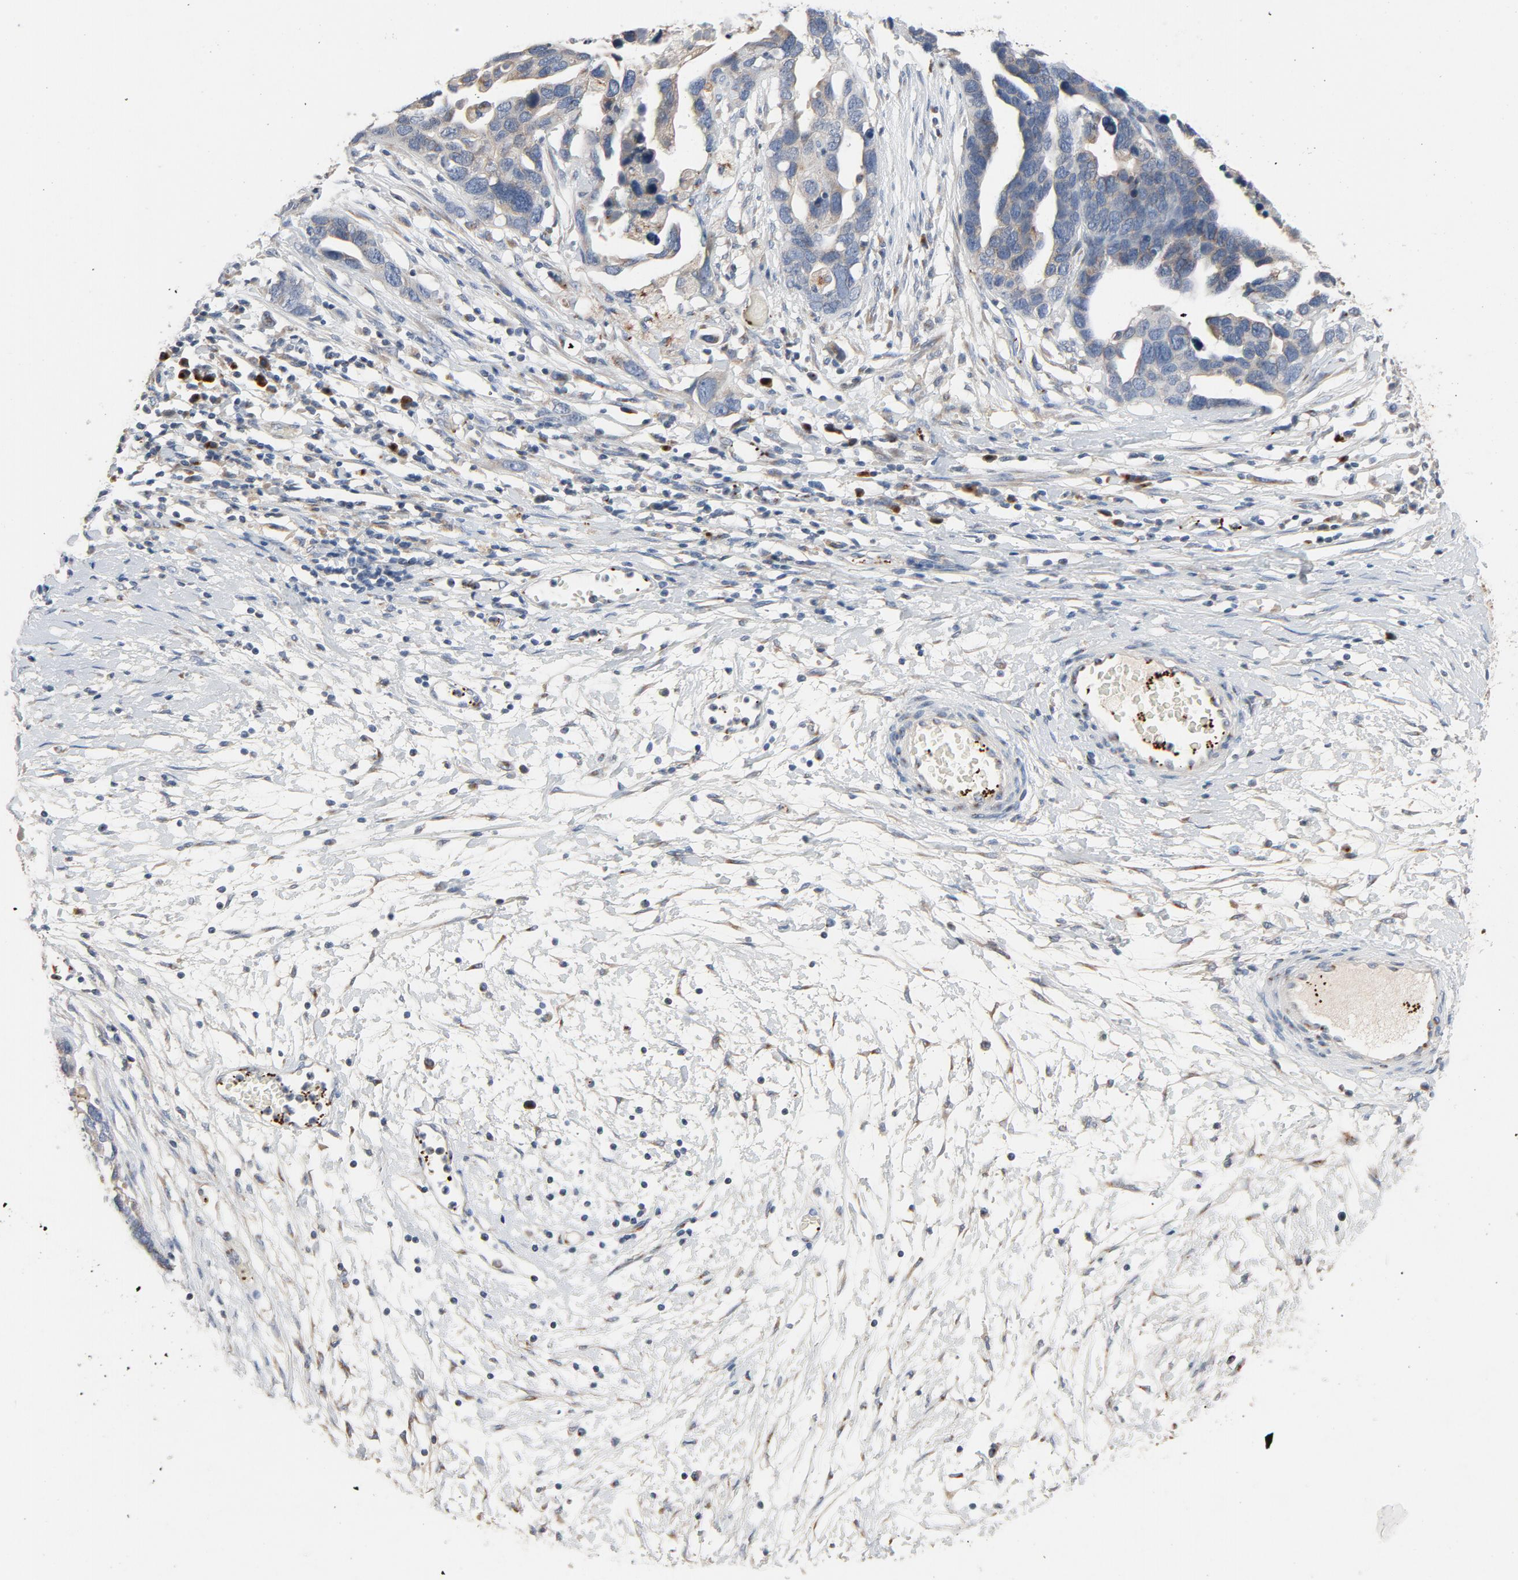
{"staining": {"intensity": "negative", "quantity": "none", "location": "none"}, "tissue": "ovarian cancer", "cell_type": "Tumor cells", "image_type": "cancer", "snomed": [{"axis": "morphology", "description": "Carcinoma, endometroid"}, {"axis": "morphology", "description": "Cystadenocarcinoma, serous, NOS"}, {"axis": "topography", "description": "Ovary"}], "caption": "Protein analysis of ovarian serous cystadenocarcinoma demonstrates no significant expression in tumor cells.", "gene": "LMAN2", "patient": {"sex": "female", "age": 45}}